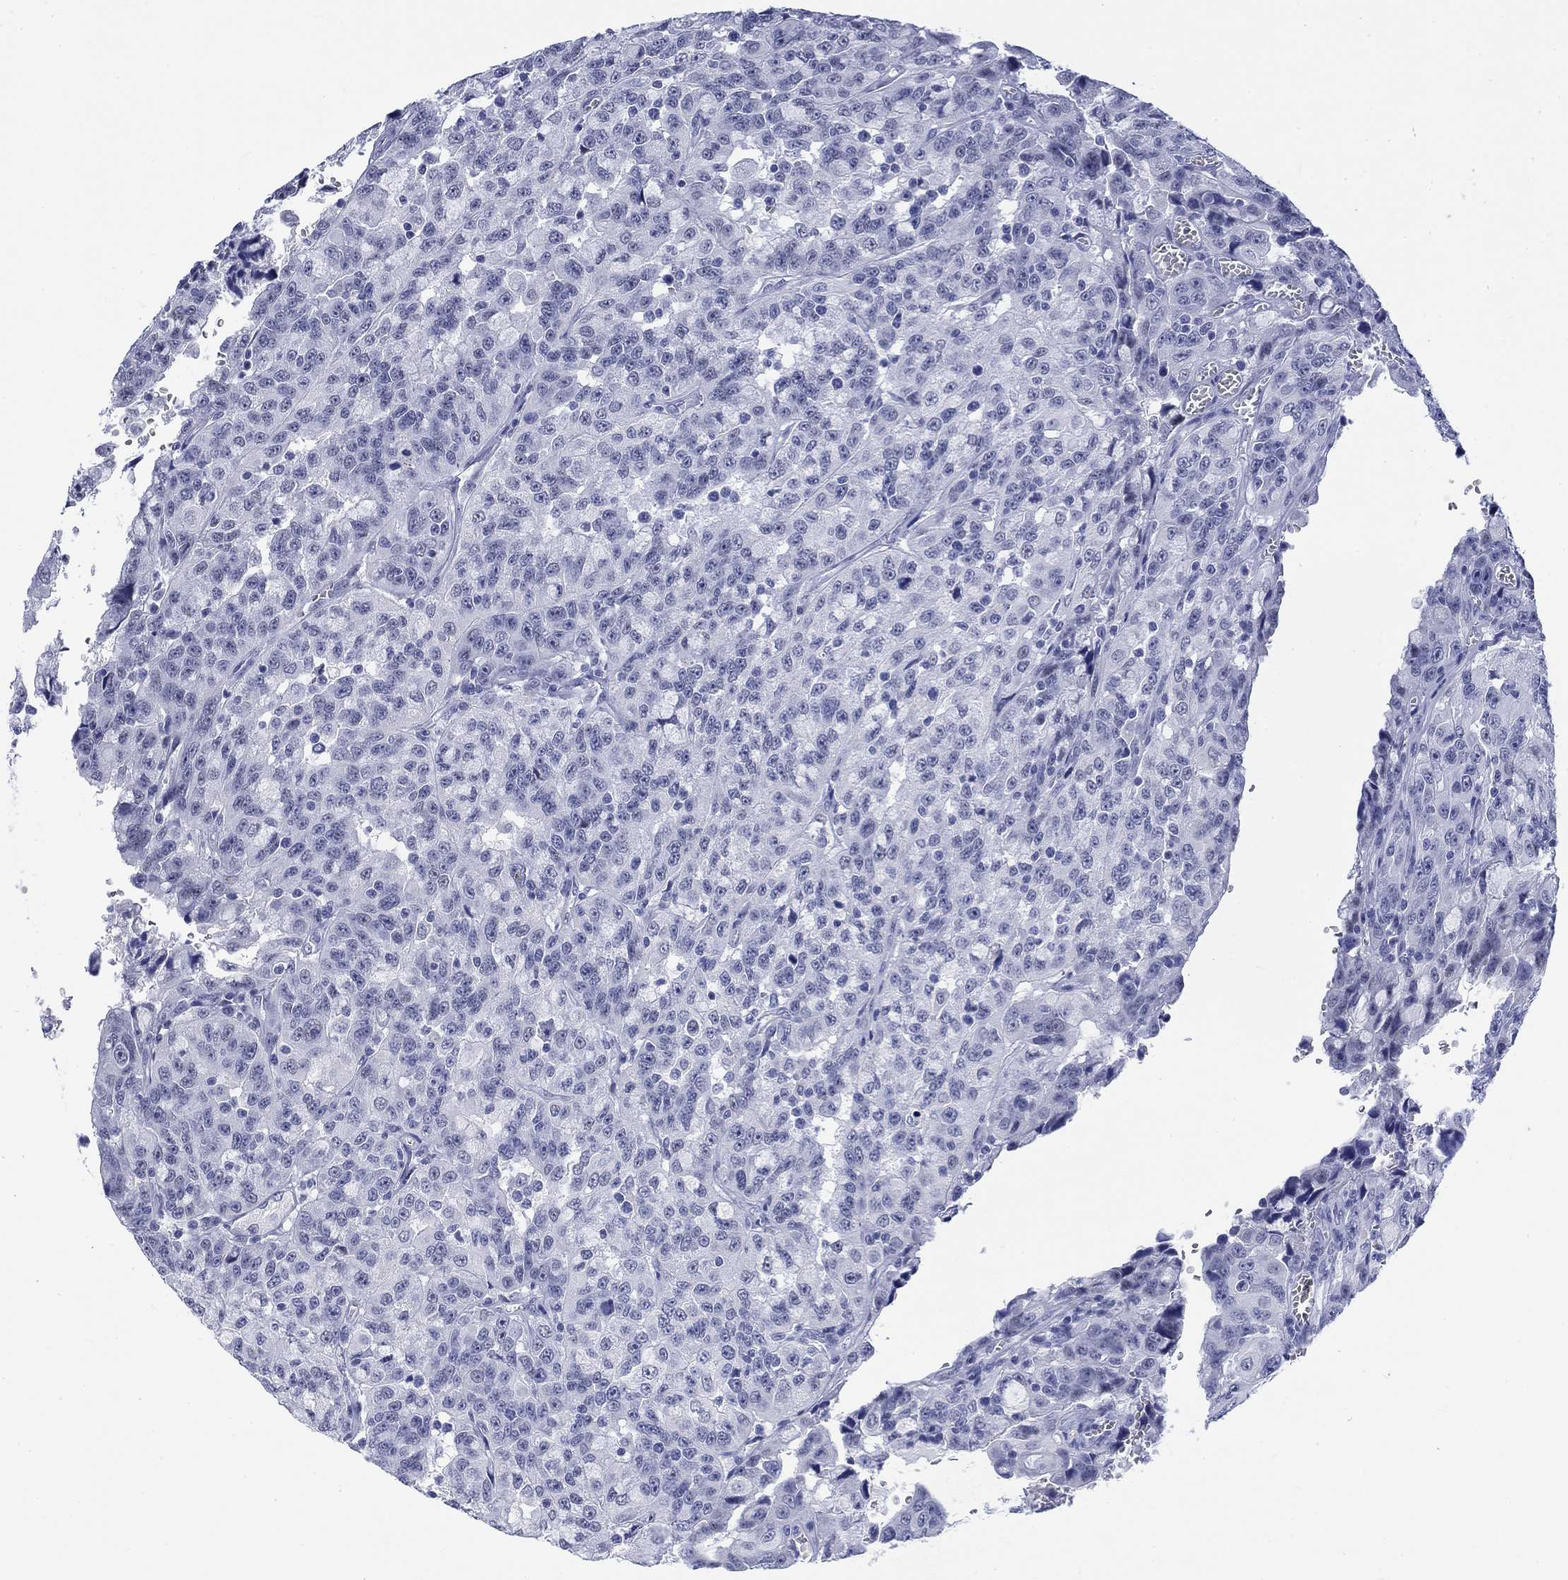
{"staining": {"intensity": "negative", "quantity": "none", "location": "none"}, "tissue": "urothelial cancer", "cell_type": "Tumor cells", "image_type": "cancer", "snomed": [{"axis": "morphology", "description": "Urothelial carcinoma, NOS"}, {"axis": "morphology", "description": "Urothelial carcinoma, High grade"}, {"axis": "topography", "description": "Urinary bladder"}], "caption": "Protein analysis of urothelial cancer displays no significant positivity in tumor cells. Brightfield microscopy of immunohistochemistry (IHC) stained with DAB (3,3'-diaminobenzidine) (brown) and hematoxylin (blue), captured at high magnification.", "gene": "KRT76", "patient": {"sex": "female", "age": 73}}